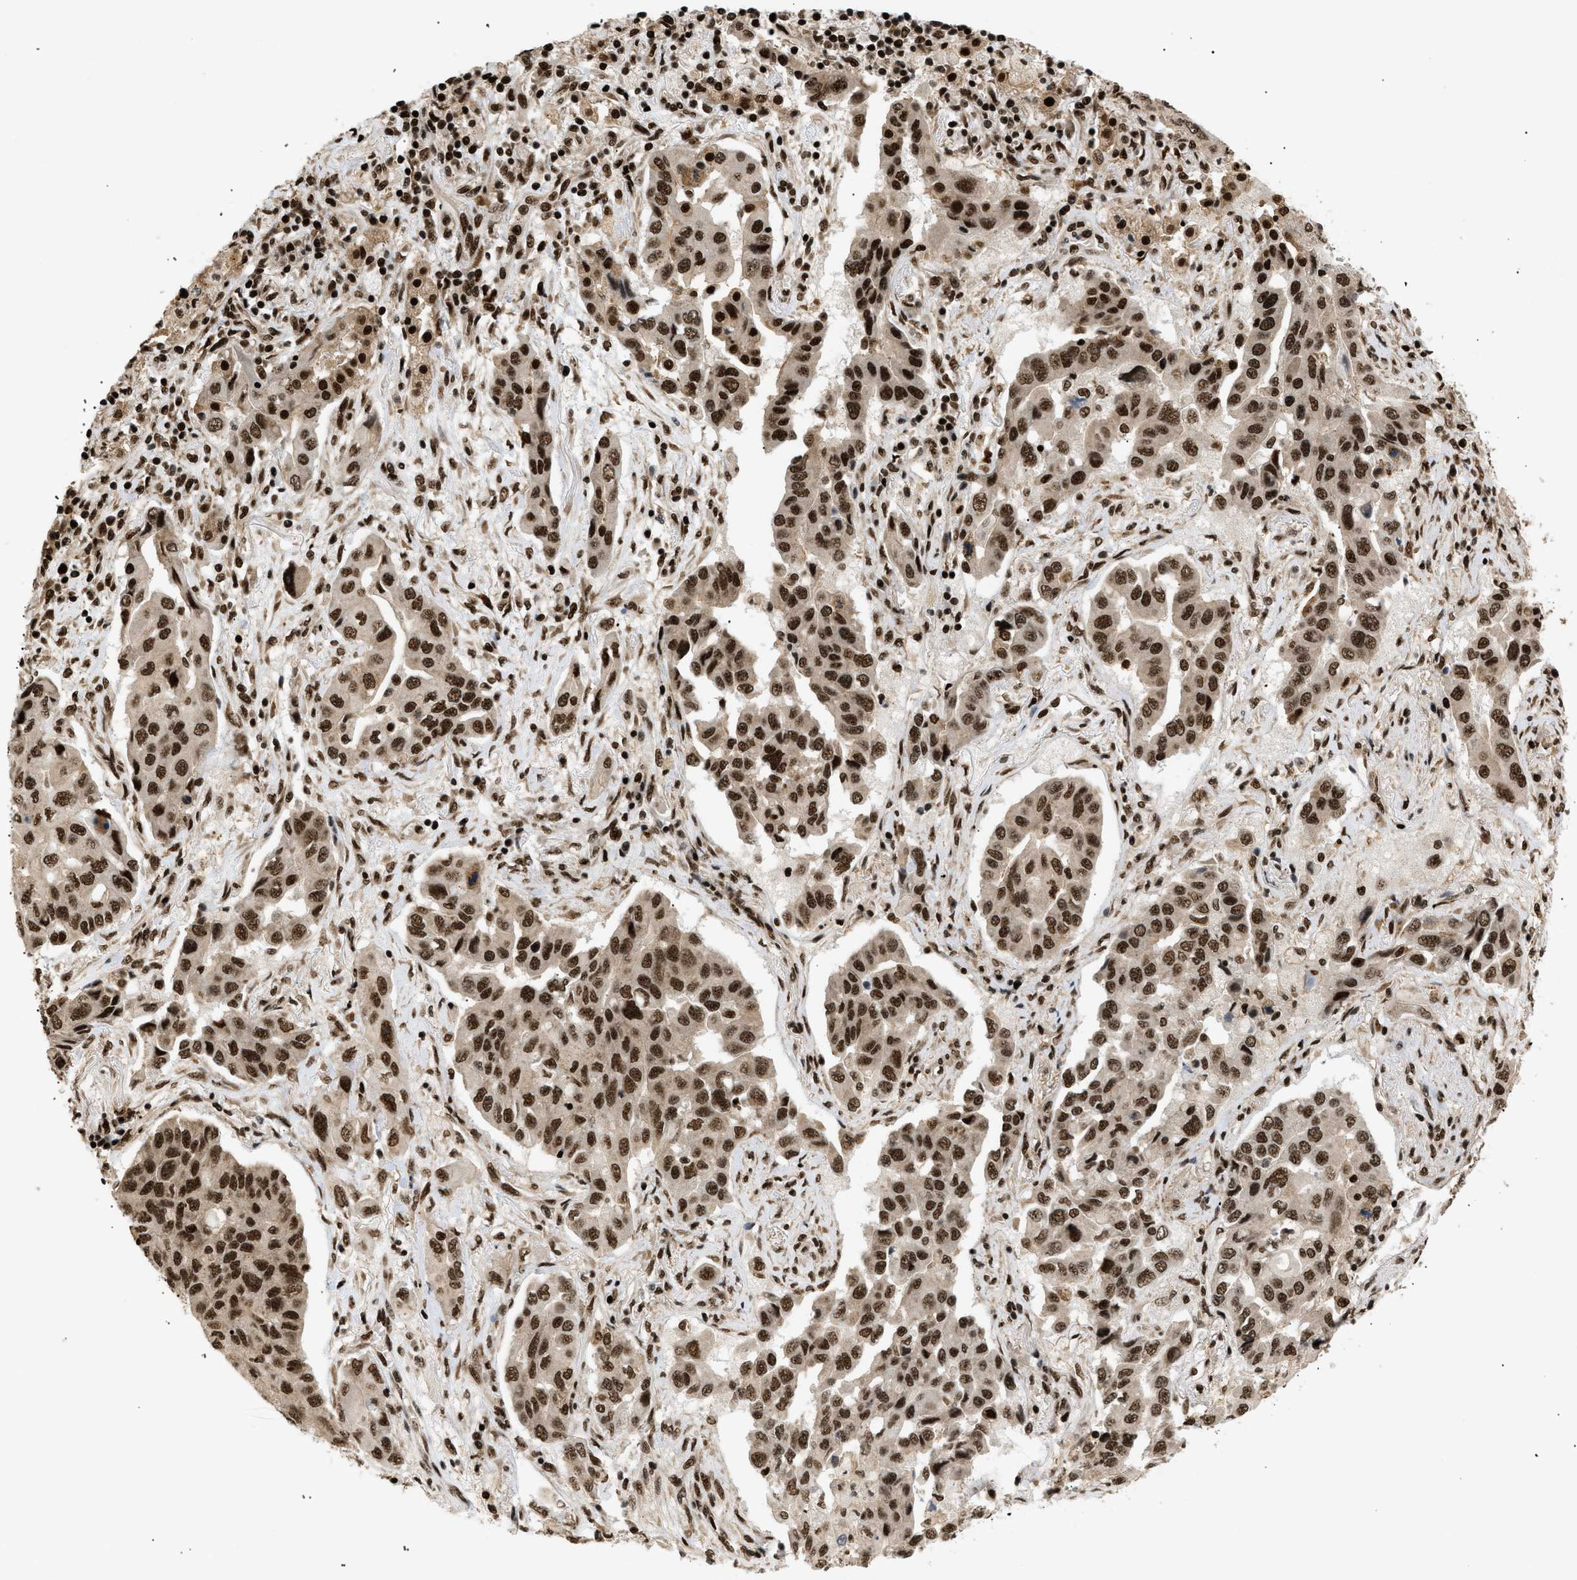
{"staining": {"intensity": "strong", "quantity": ">75%", "location": "nuclear"}, "tissue": "lung cancer", "cell_type": "Tumor cells", "image_type": "cancer", "snomed": [{"axis": "morphology", "description": "Adenocarcinoma, NOS"}, {"axis": "topography", "description": "Lung"}], "caption": "High-magnification brightfield microscopy of adenocarcinoma (lung) stained with DAB (brown) and counterstained with hematoxylin (blue). tumor cells exhibit strong nuclear expression is seen in approximately>75% of cells. Nuclei are stained in blue.", "gene": "RBM5", "patient": {"sex": "female", "age": 65}}